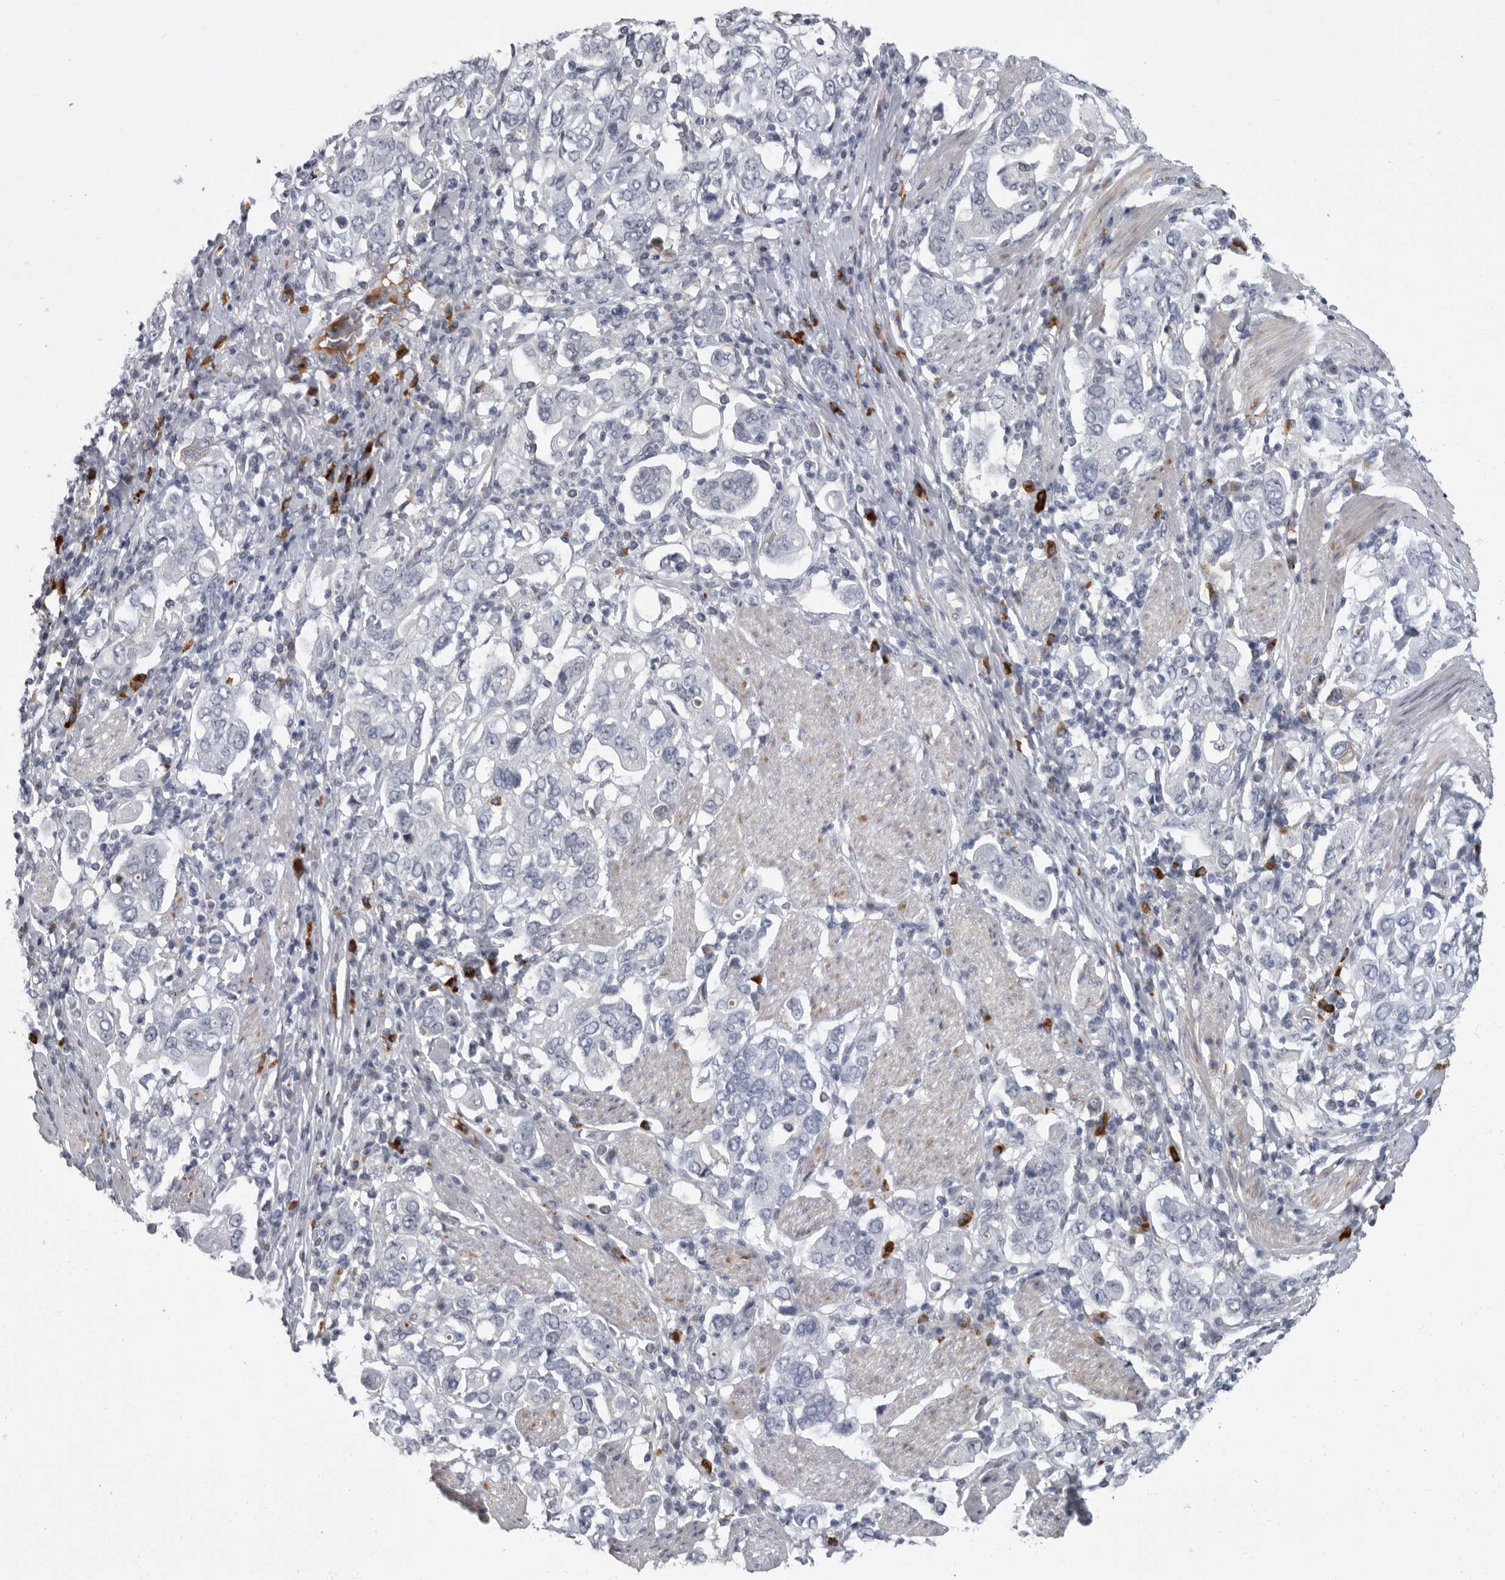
{"staining": {"intensity": "negative", "quantity": "none", "location": "none"}, "tissue": "stomach cancer", "cell_type": "Tumor cells", "image_type": "cancer", "snomed": [{"axis": "morphology", "description": "Adenocarcinoma, NOS"}, {"axis": "topography", "description": "Stomach, upper"}], "caption": "Immunohistochemistry photomicrograph of neoplastic tissue: stomach cancer (adenocarcinoma) stained with DAB displays no significant protein staining in tumor cells.", "gene": "SLC25A39", "patient": {"sex": "male", "age": 62}}